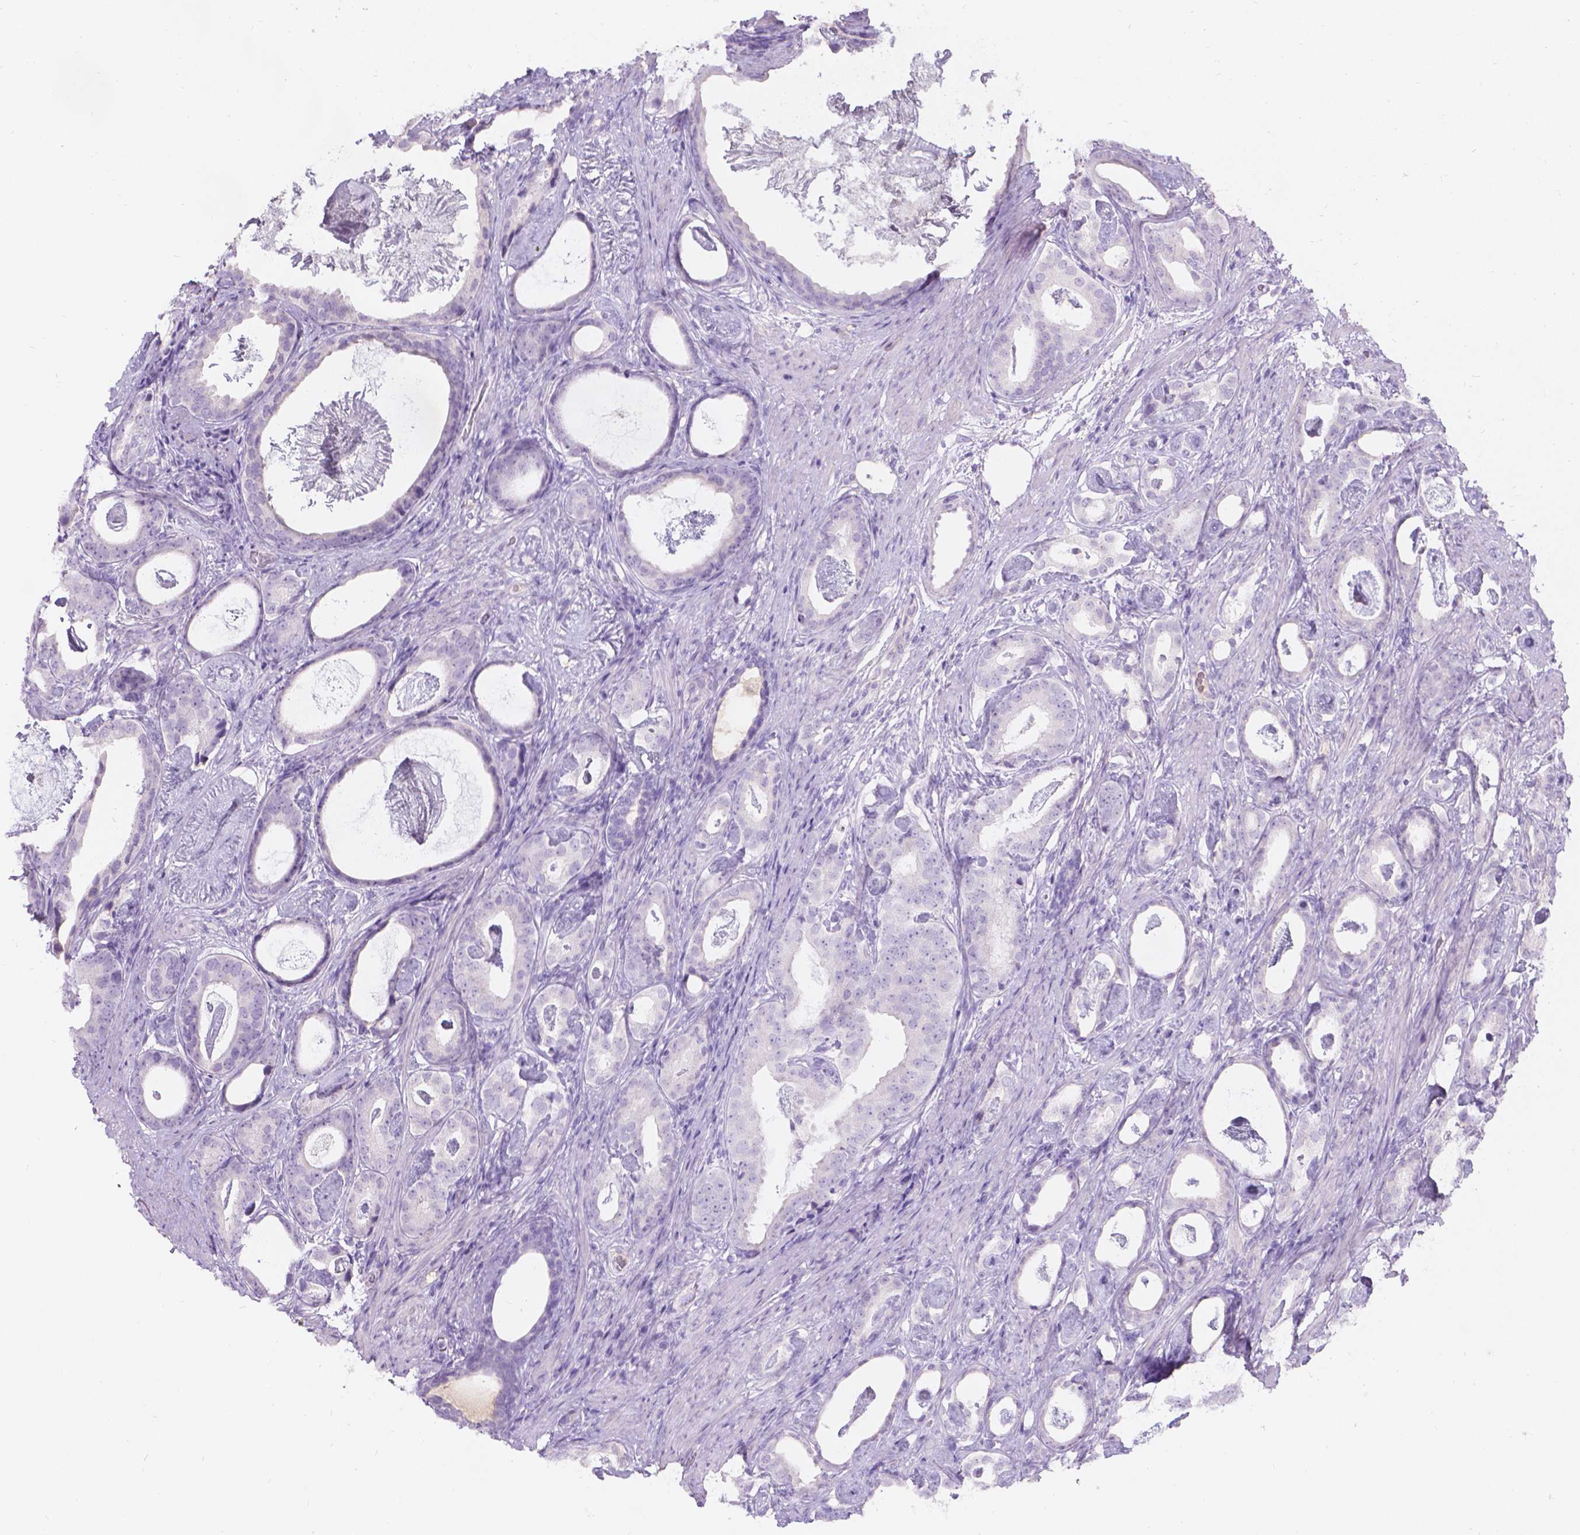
{"staining": {"intensity": "negative", "quantity": "none", "location": "none"}, "tissue": "prostate cancer", "cell_type": "Tumor cells", "image_type": "cancer", "snomed": [{"axis": "morphology", "description": "Adenocarcinoma, Low grade"}, {"axis": "topography", "description": "Prostate and seminal vesicle, NOS"}], "caption": "Prostate adenocarcinoma (low-grade) stained for a protein using immunohistochemistry exhibits no positivity tumor cells.", "gene": "GAL3ST2", "patient": {"sex": "male", "age": 71}}